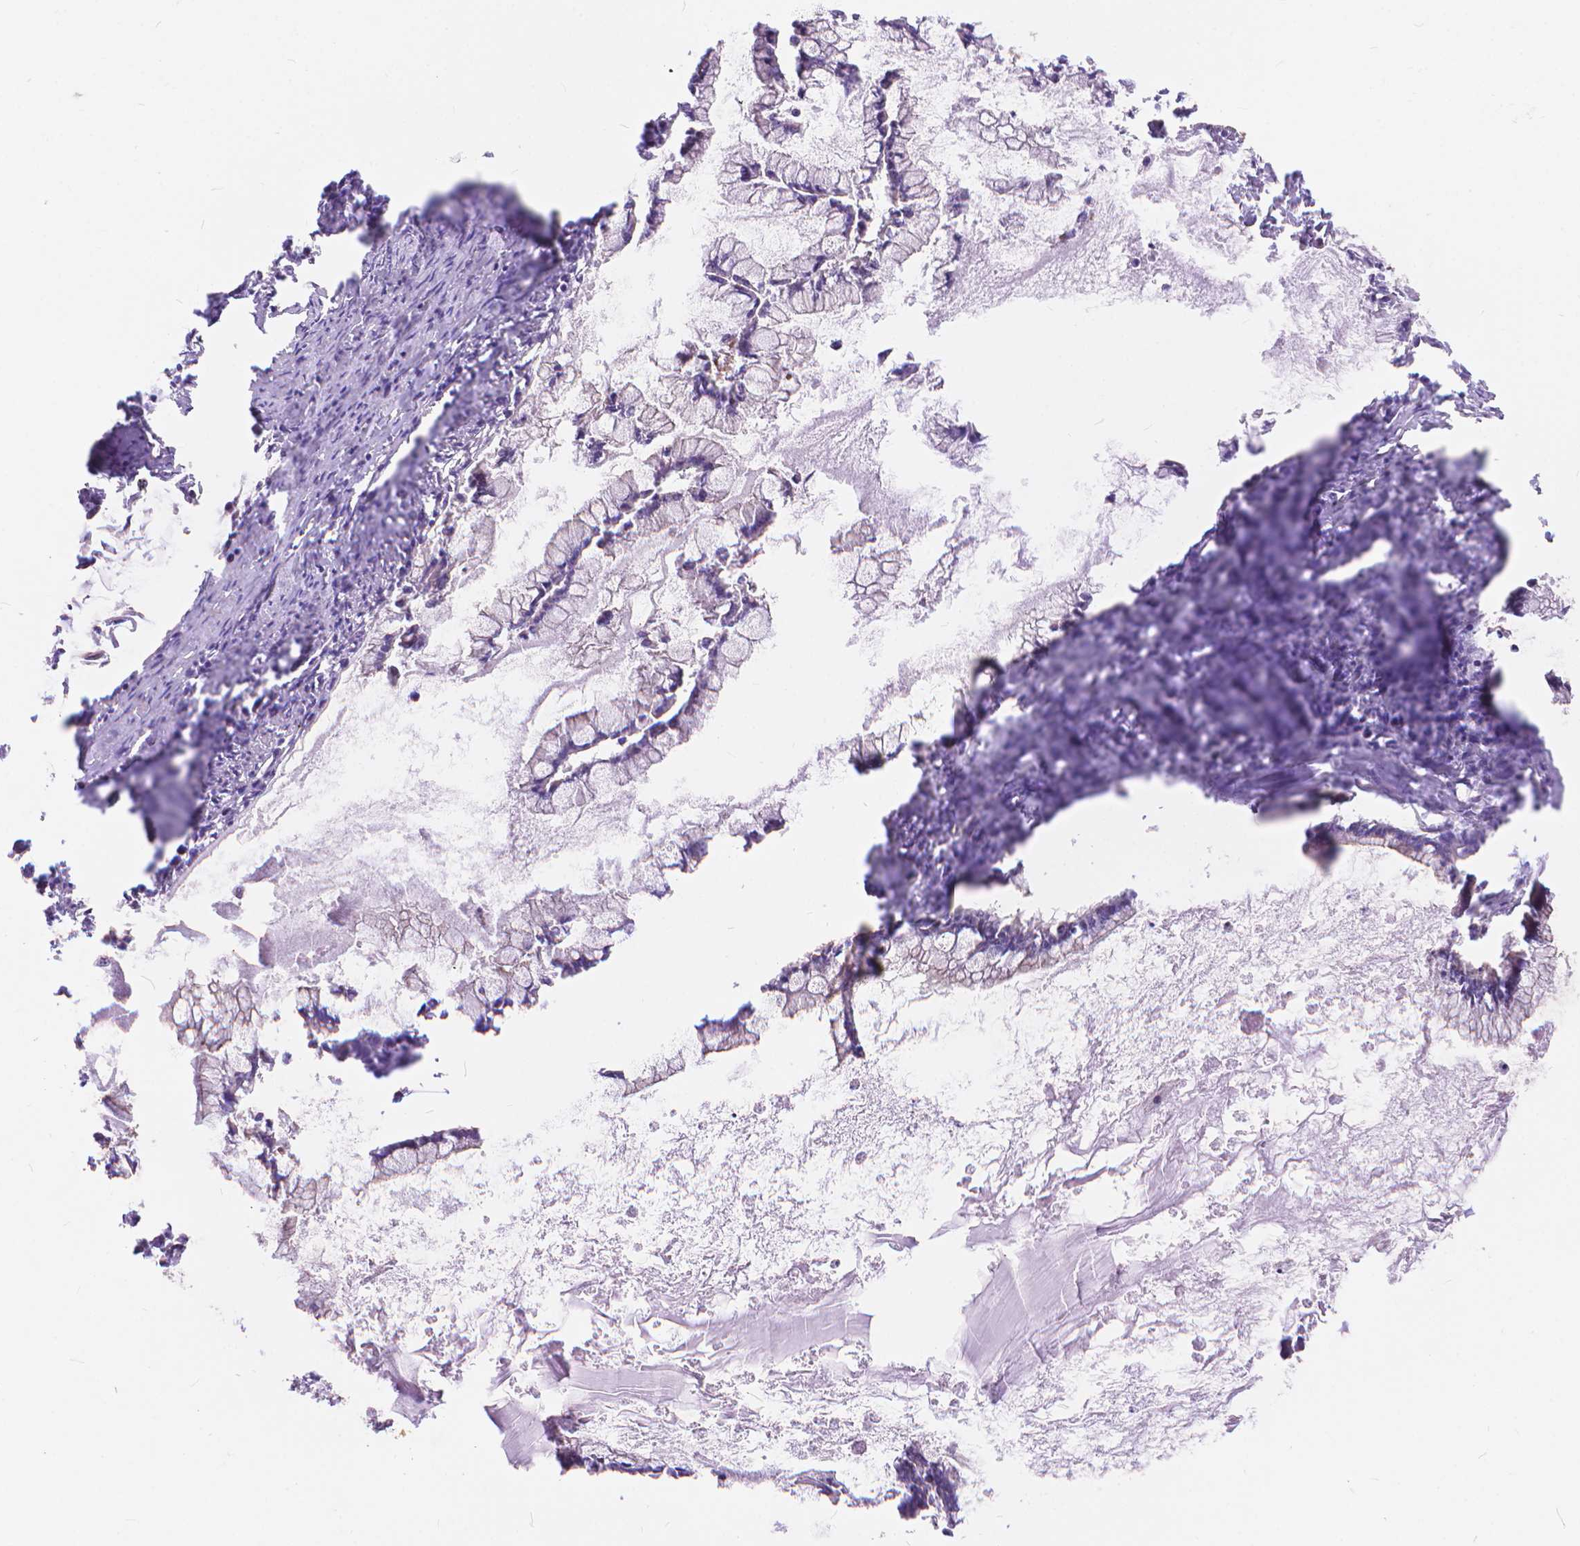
{"staining": {"intensity": "weak", "quantity": "25%-75%", "location": "cytoplasmic/membranous"}, "tissue": "ovarian cancer", "cell_type": "Tumor cells", "image_type": "cancer", "snomed": [{"axis": "morphology", "description": "Cystadenocarcinoma, mucinous, NOS"}, {"axis": "topography", "description": "Ovary"}], "caption": "This photomicrograph reveals ovarian cancer stained with IHC to label a protein in brown. The cytoplasmic/membranous of tumor cells show weak positivity for the protein. Nuclei are counter-stained blue.", "gene": "ARAP1", "patient": {"sex": "female", "age": 67}}